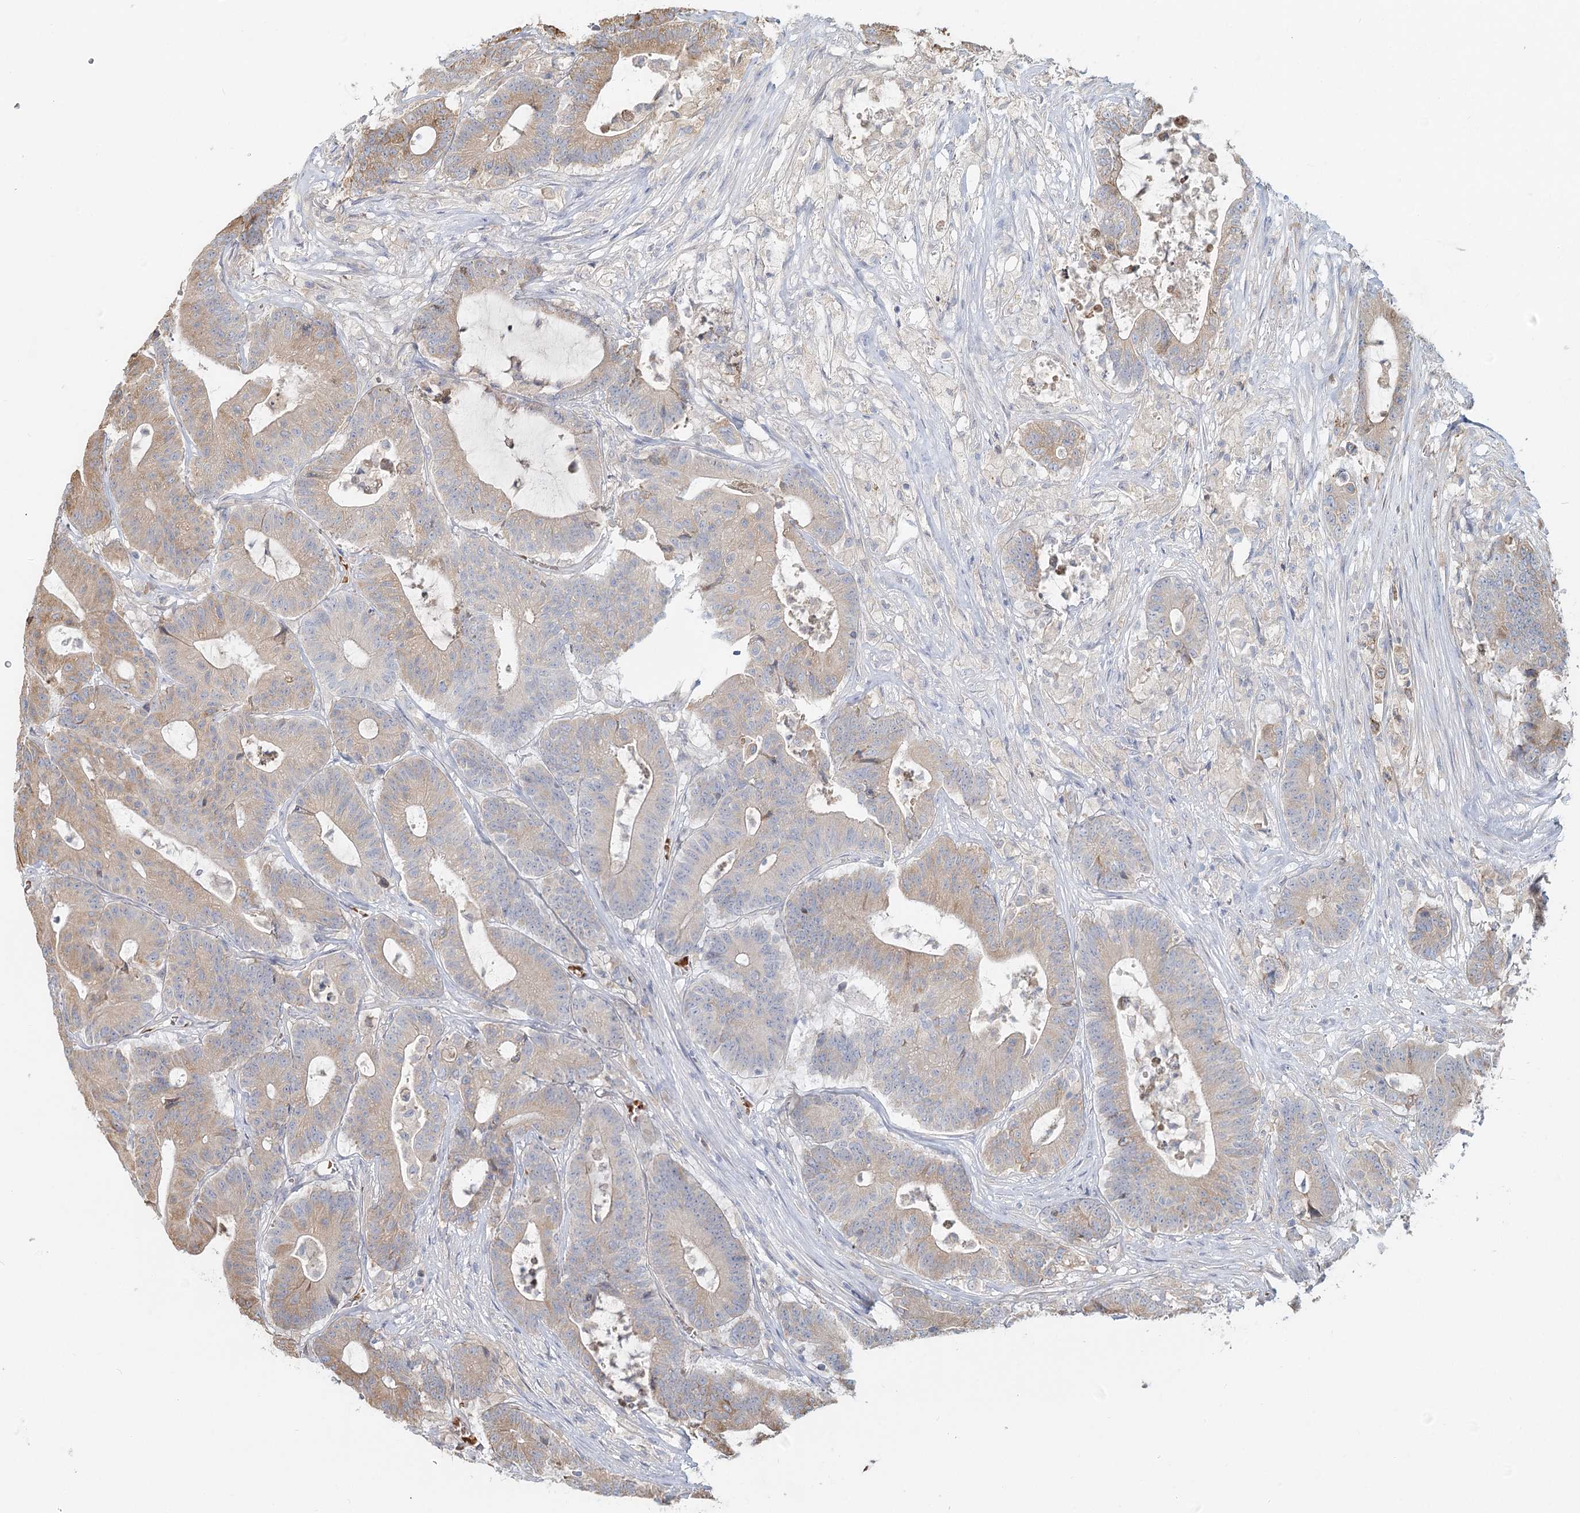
{"staining": {"intensity": "moderate", "quantity": "<25%", "location": "cytoplasmic/membranous"}, "tissue": "colorectal cancer", "cell_type": "Tumor cells", "image_type": "cancer", "snomed": [{"axis": "morphology", "description": "Adenocarcinoma, NOS"}, {"axis": "topography", "description": "Colon"}], "caption": "Colorectal cancer stained with DAB IHC demonstrates low levels of moderate cytoplasmic/membranous staining in about <25% of tumor cells.", "gene": "ANKRD16", "patient": {"sex": "female", "age": 84}}